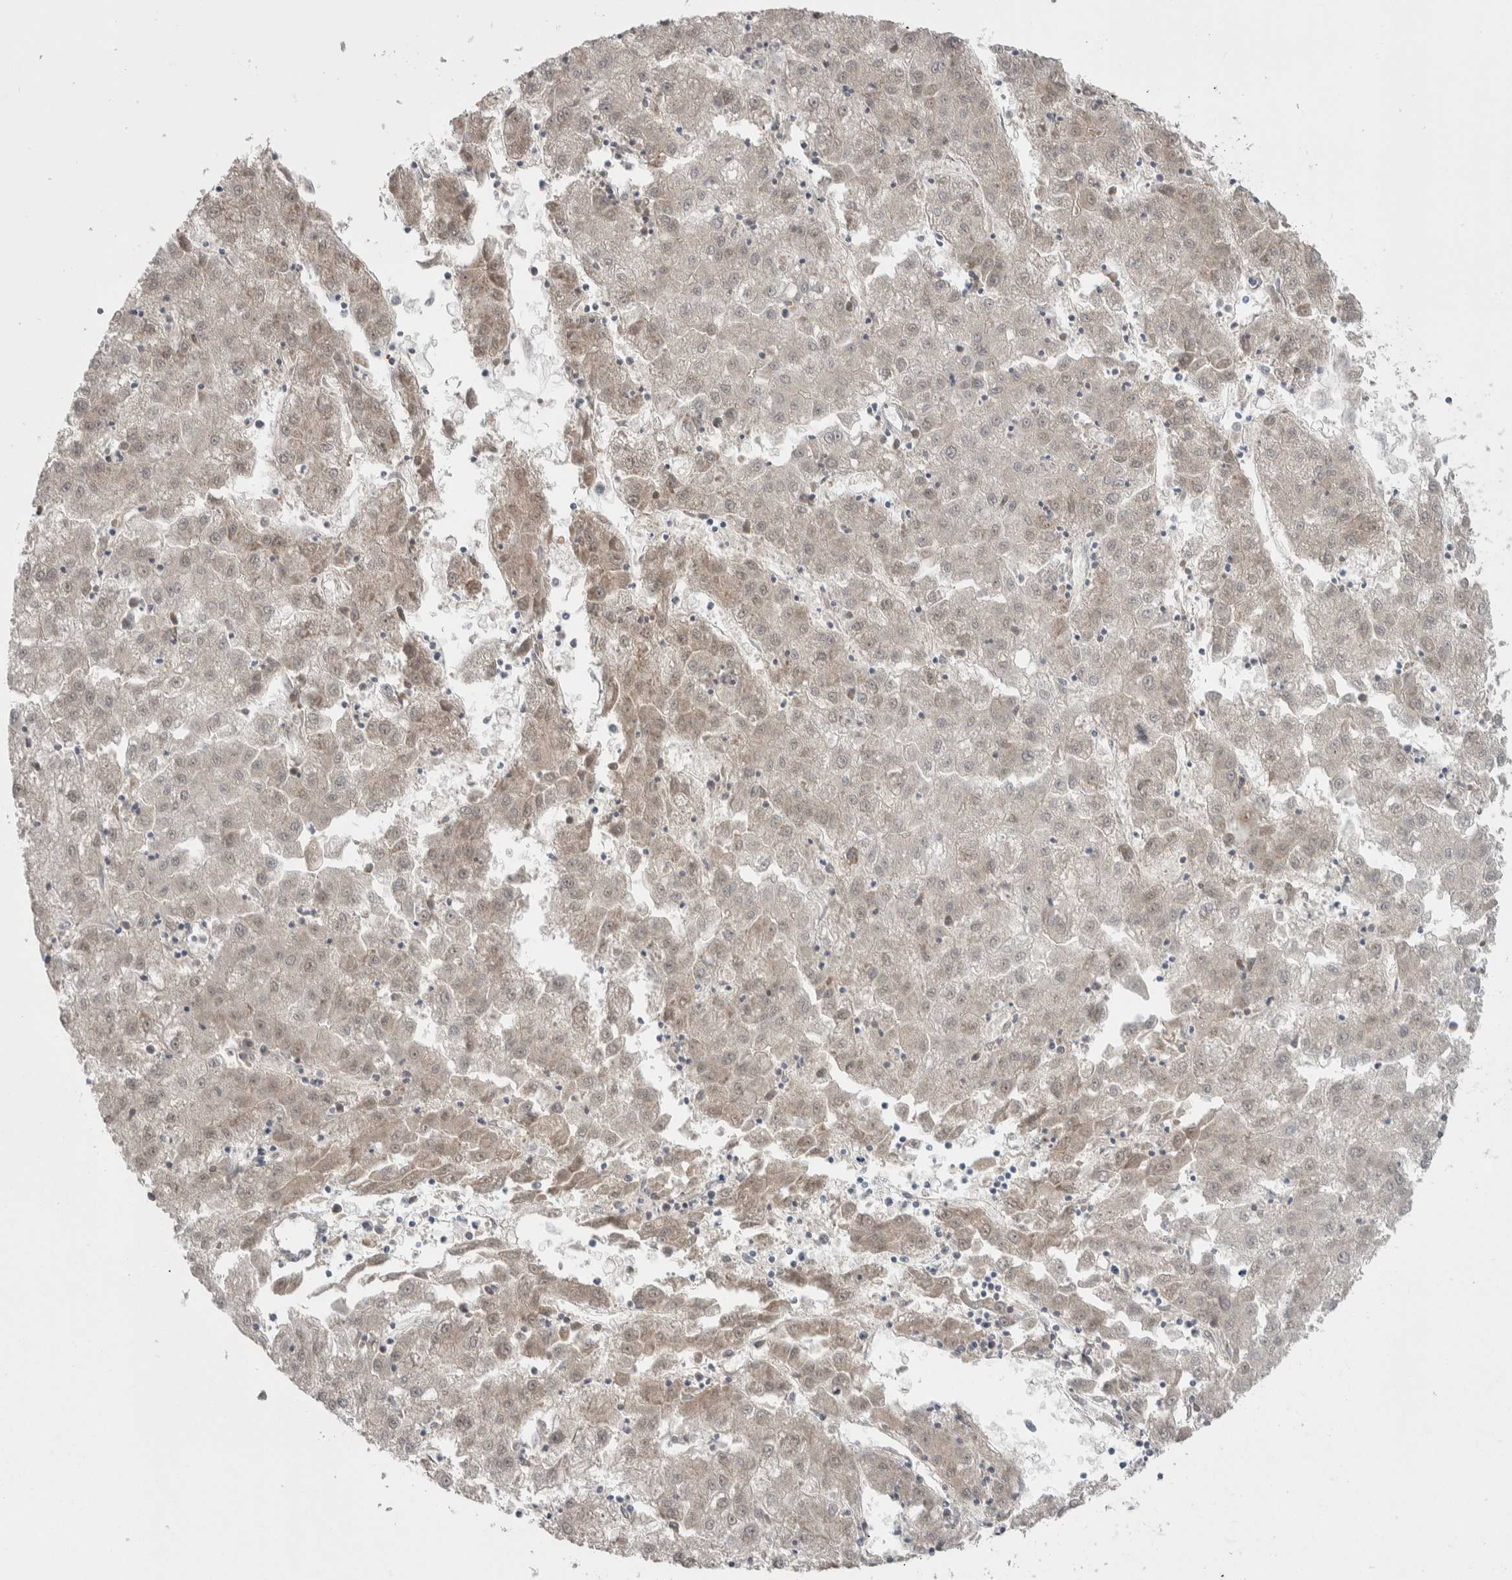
{"staining": {"intensity": "weak", "quantity": ">75%", "location": "cytoplasmic/membranous"}, "tissue": "liver cancer", "cell_type": "Tumor cells", "image_type": "cancer", "snomed": [{"axis": "morphology", "description": "Carcinoma, Hepatocellular, NOS"}, {"axis": "topography", "description": "Liver"}], "caption": "Human liver cancer (hepatocellular carcinoma) stained for a protein (brown) reveals weak cytoplasmic/membranous positive positivity in about >75% of tumor cells.", "gene": "GPHN", "patient": {"sex": "male", "age": 72}}